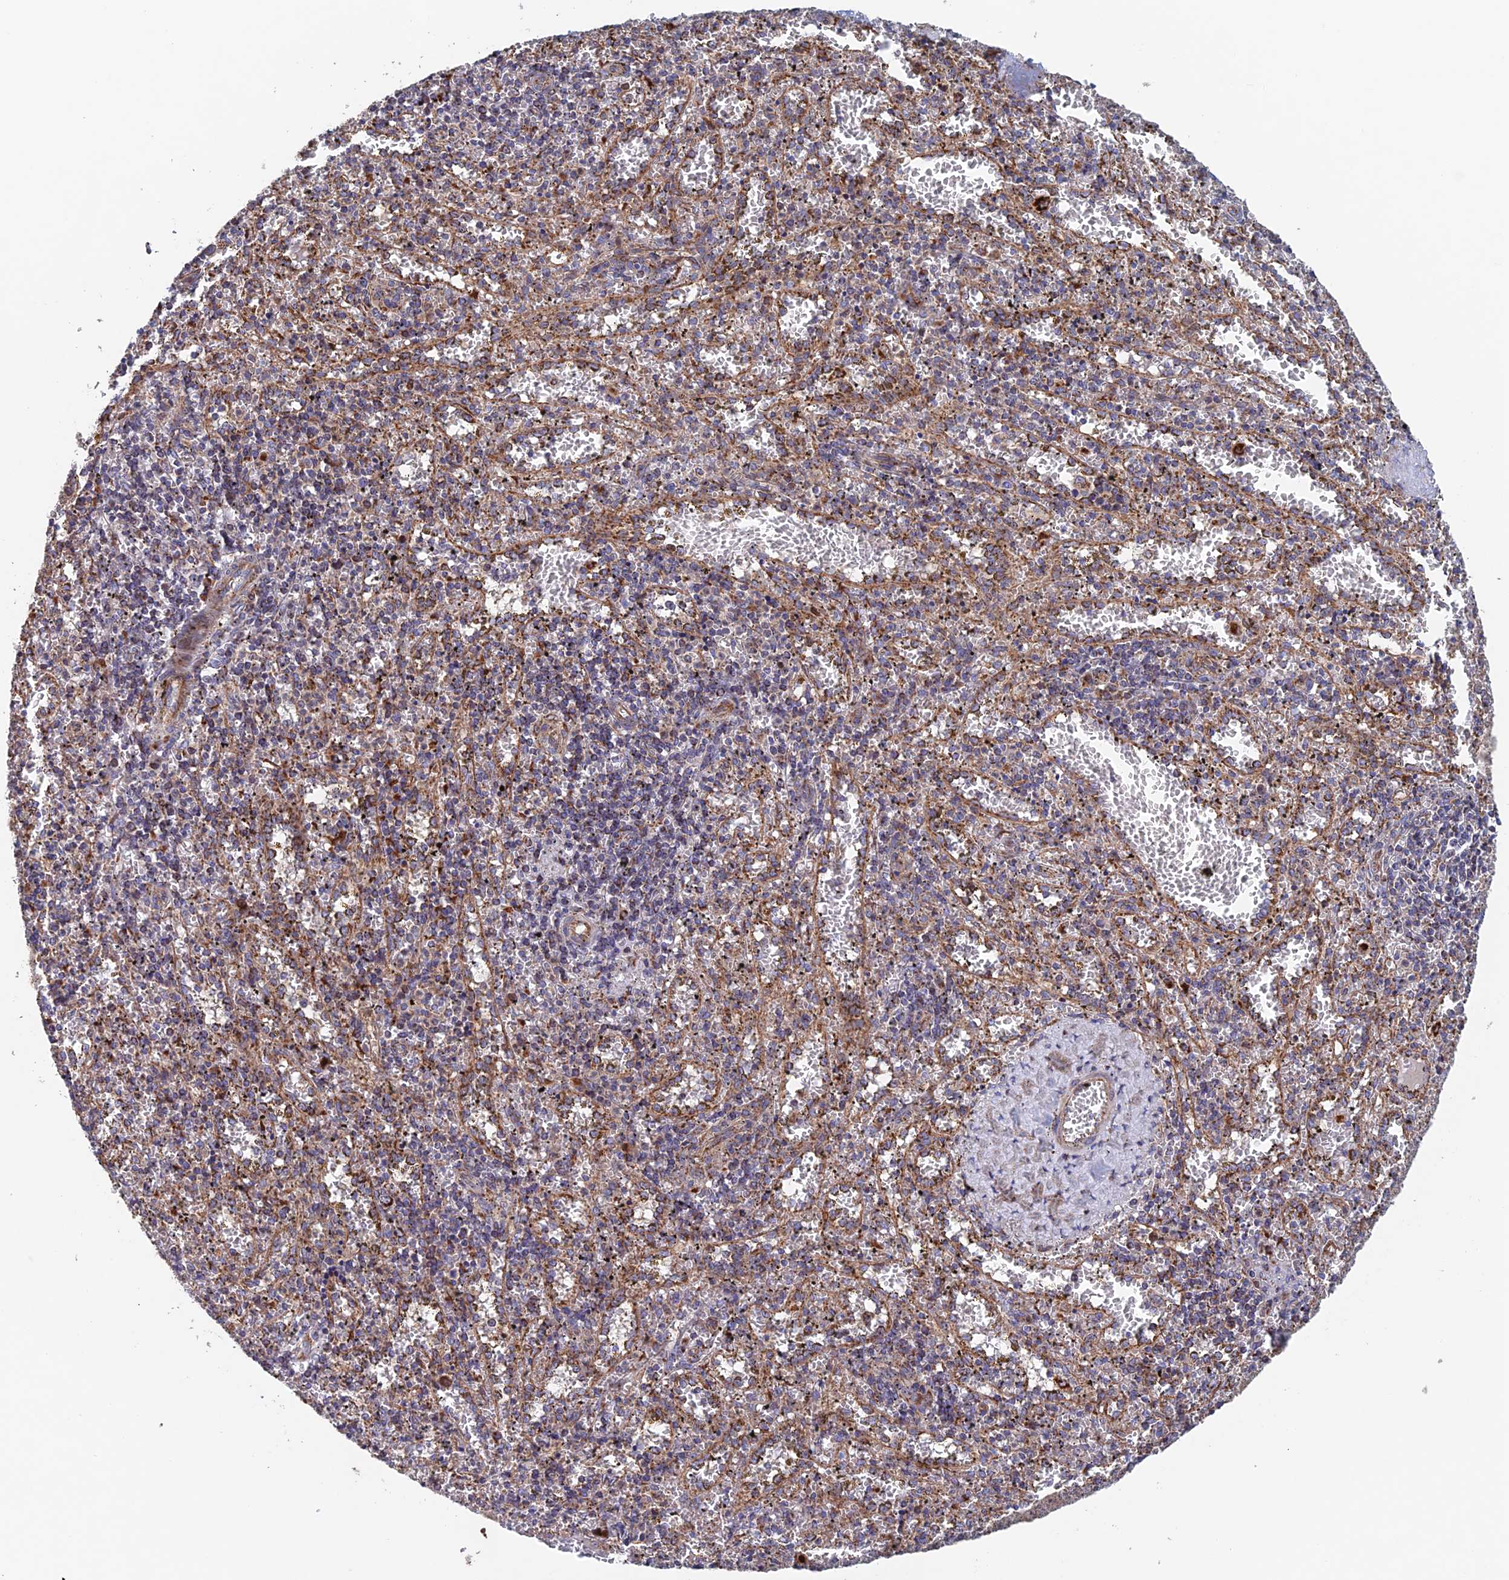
{"staining": {"intensity": "moderate", "quantity": "<25%", "location": "cytoplasmic/membranous"}, "tissue": "spleen", "cell_type": "Cells in red pulp", "image_type": "normal", "snomed": [{"axis": "morphology", "description": "Normal tissue, NOS"}, {"axis": "topography", "description": "Spleen"}], "caption": "Protein analysis of normal spleen shows moderate cytoplasmic/membranous staining in approximately <25% of cells in red pulp.", "gene": "MRPL1", "patient": {"sex": "male", "age": 11}}